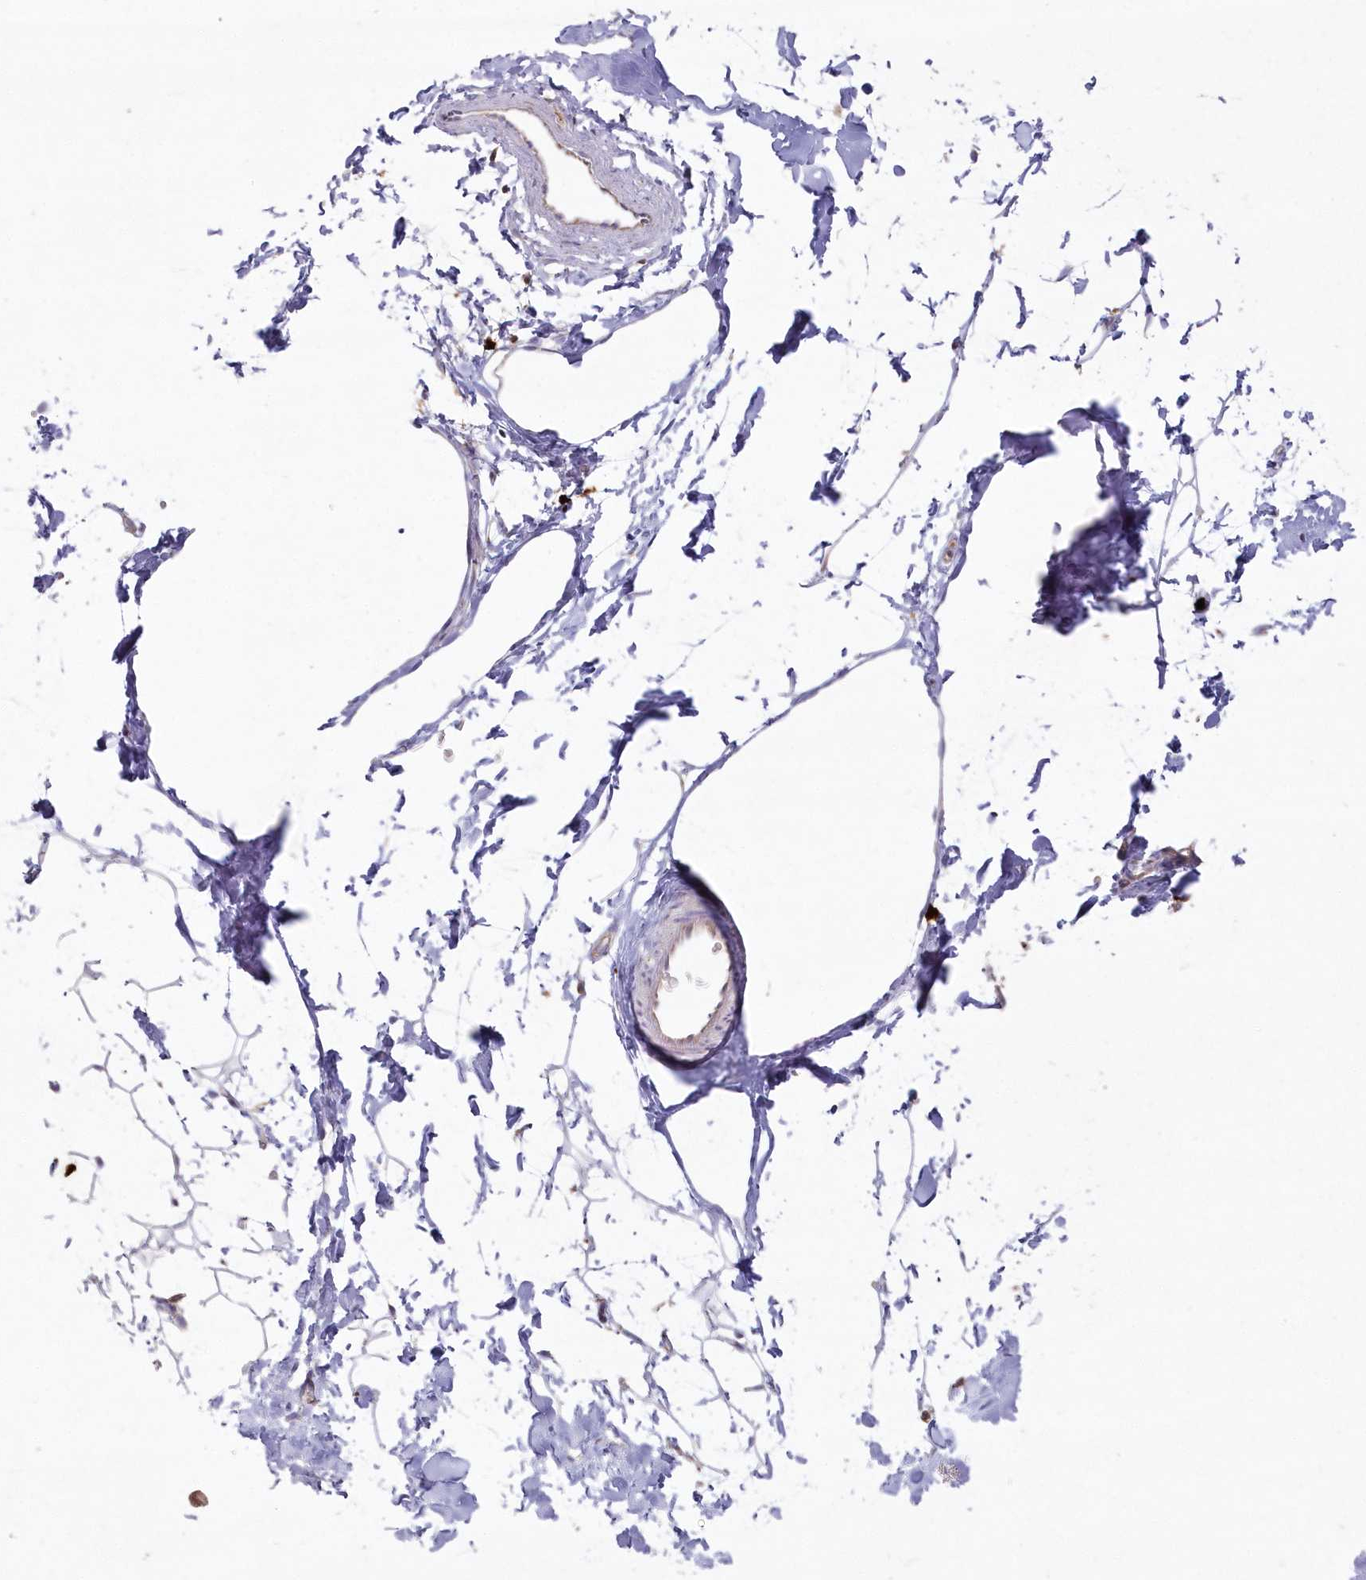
{"staining": {"intensity": "negative", "quantity": "none", "location": "none"}, "tissue": "adipose tissue", "cell_type": "Adipocytes", "image_type": "normal", "snomed": [{"axis": "morphology", "description": "Normal tissue, NOS"}, {"axis": "topography", "description": "Breast"}], "caption": "DAB (3,3'-diaminobenzidine) immunohistochemical staining of benign adipose tissue reveals no significant expression in adipocytes. The staining is performed using DAB (3,3'-diaminobenzidine) brown chromogen with nuclei counter-stained in using hematoxylin.", "gene": "ARSB", "patient": {"sex": "female", "age": 23}}